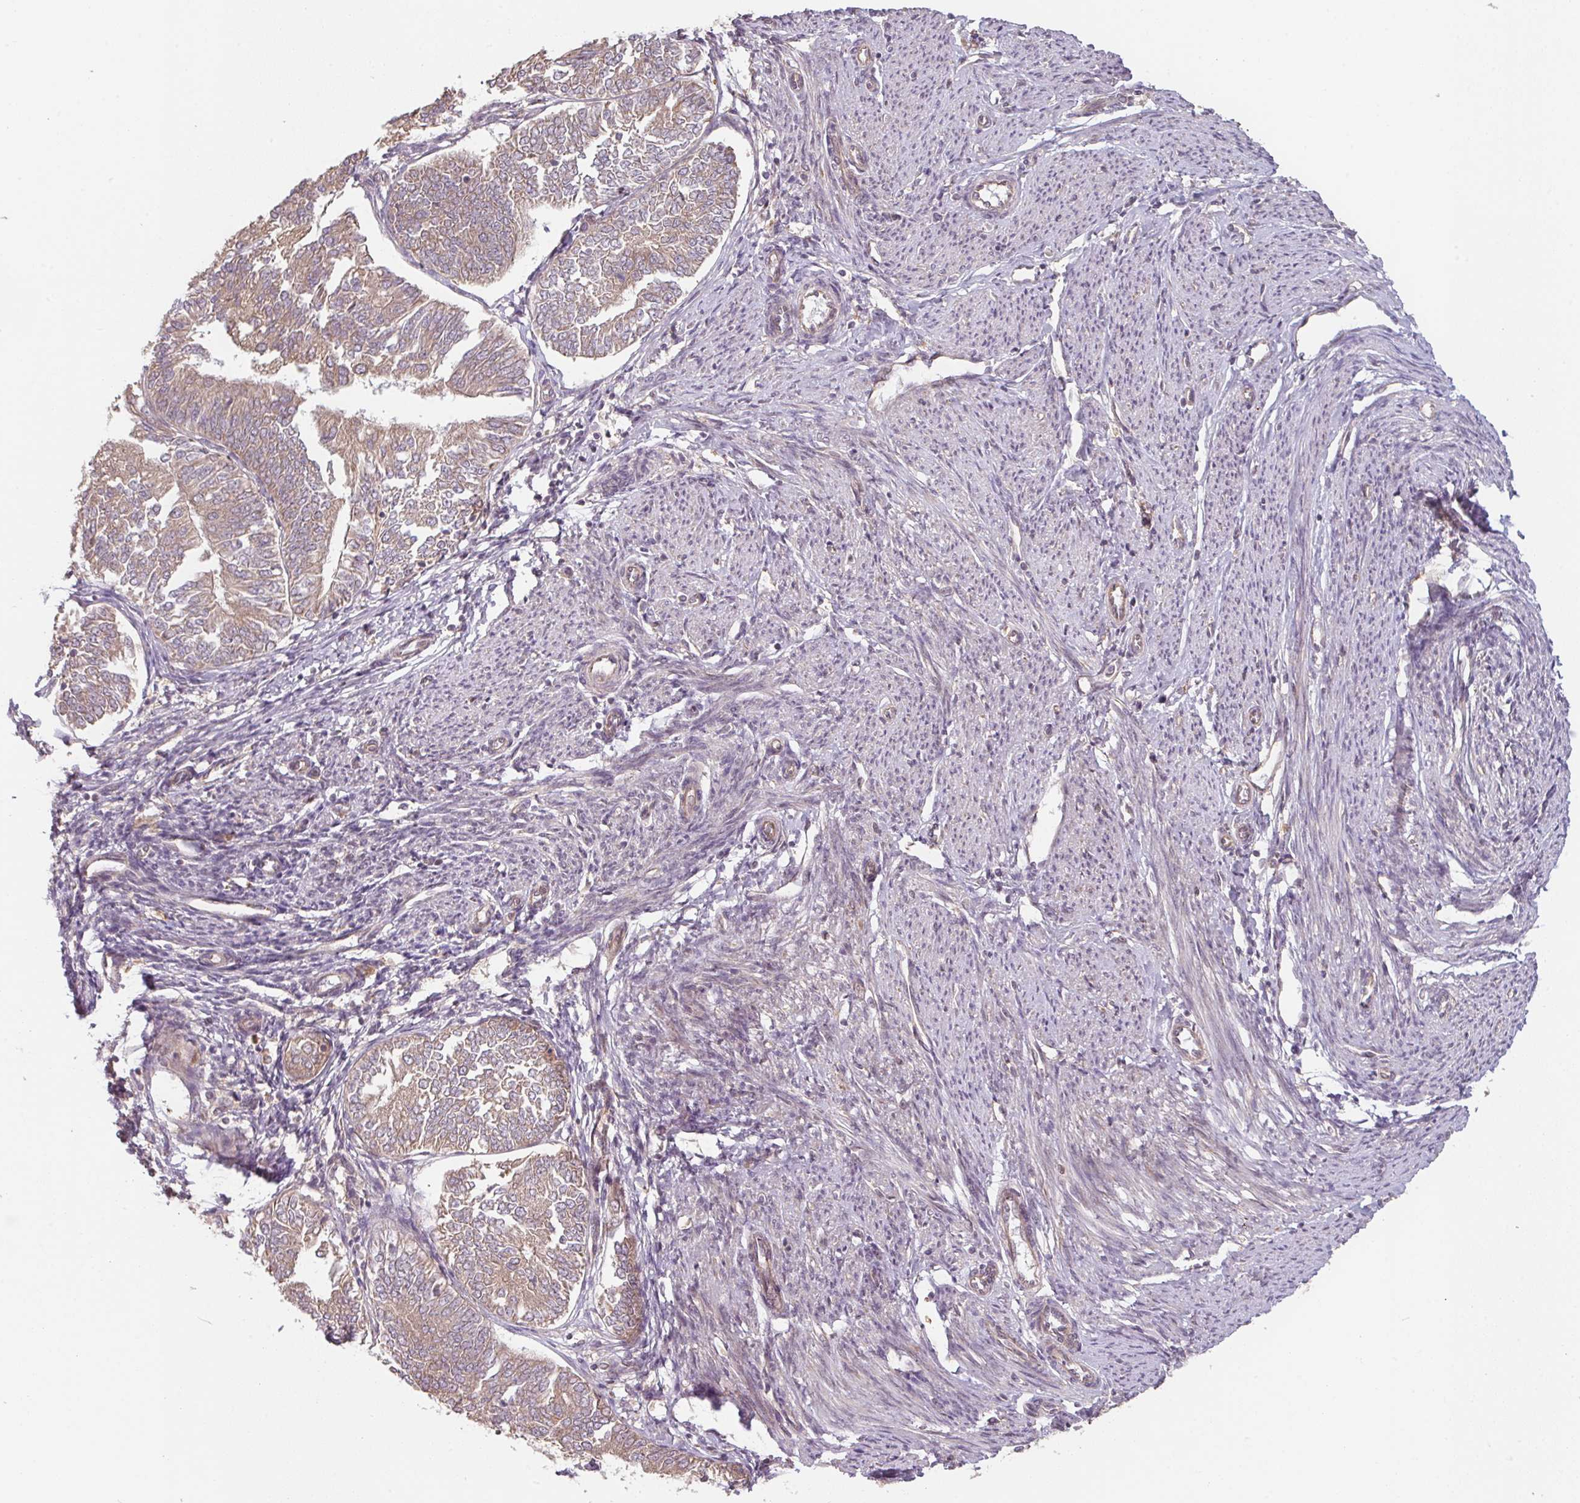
{"staining": {"intensity": "moderate", "quantity": "25%-75%", "location": "cytoplasmic/membranous"}, "tissue": "endometrial cancer", "cell_type": "Tumor cells", "image_type": "cancer", "snomed": [{"axis": "morphology", "description": "Adenocarcinoma, NOS"}, {"axis": "topography", "description": "Endometrium"}], "caption": "Adenocarcinoma (endometrial) stained with immunohistochemistry demonstrates moderate cytoplasmic/membranous staining in about 25%-75% of tumor cells. The staining is performed using DAB brown chromogen to label protein expression. The nuclei are counter-stained blue using hematoxylin.", "gene": "RNF31", "patient": {"sex": "female", "age": 58}}